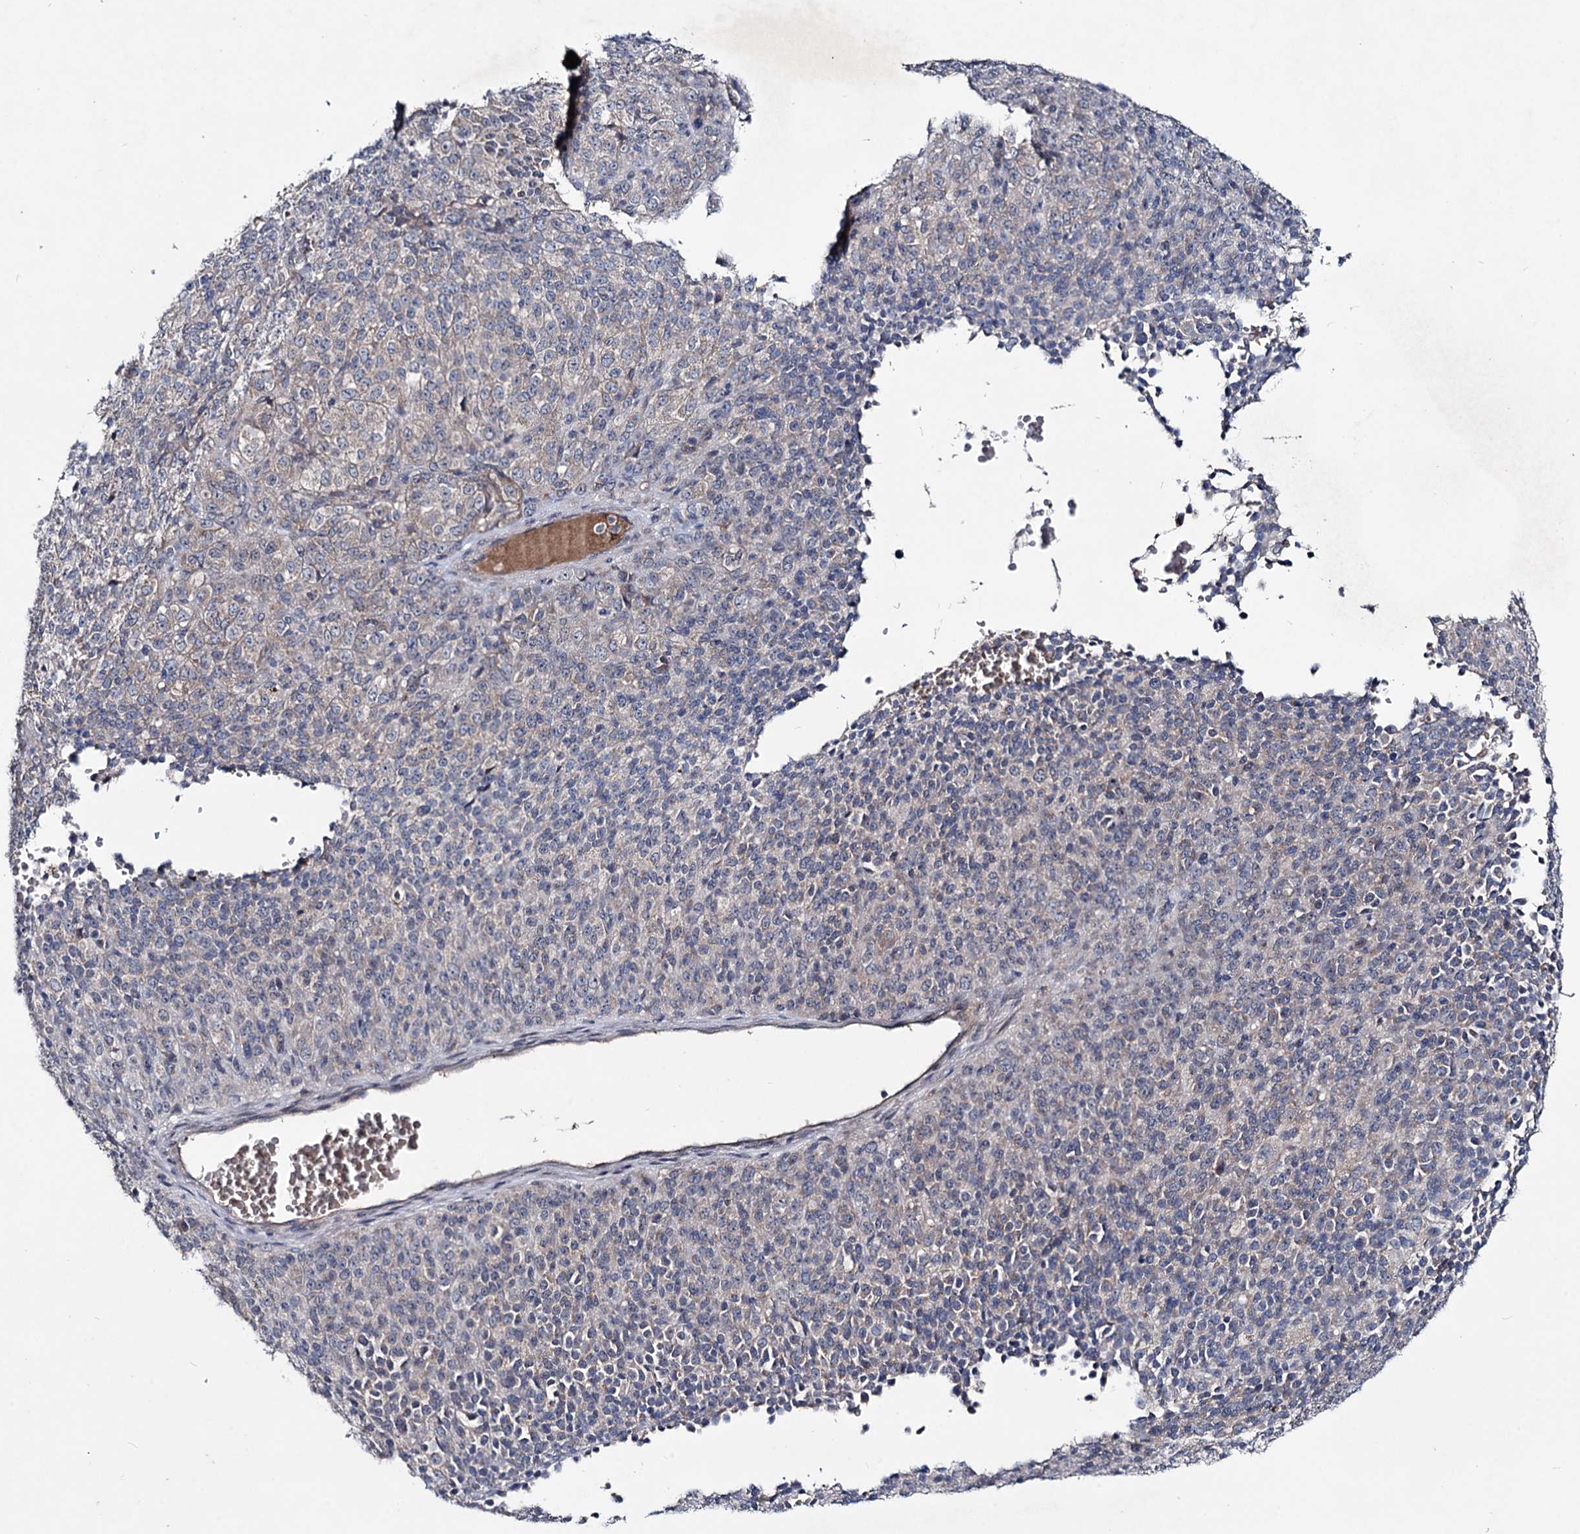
{"staining": {"intensity": "weak", "quantity": "<25%", "location": "cytoplasmic/membranous"}, "tissue": "melanoma", "cell_type": "Tumor cells", "image_type": "cancer", "snomed": [{"axis": "morphology", "description": "Malignant melanoma, Metastatic site"}, {"axis": "topography", "description": "Brain"}], "caption": "Tumor cells are negative for protein expression in human melanoma.", "gene": "RNF6", "patient": {"sex": "female", "age": 56}}